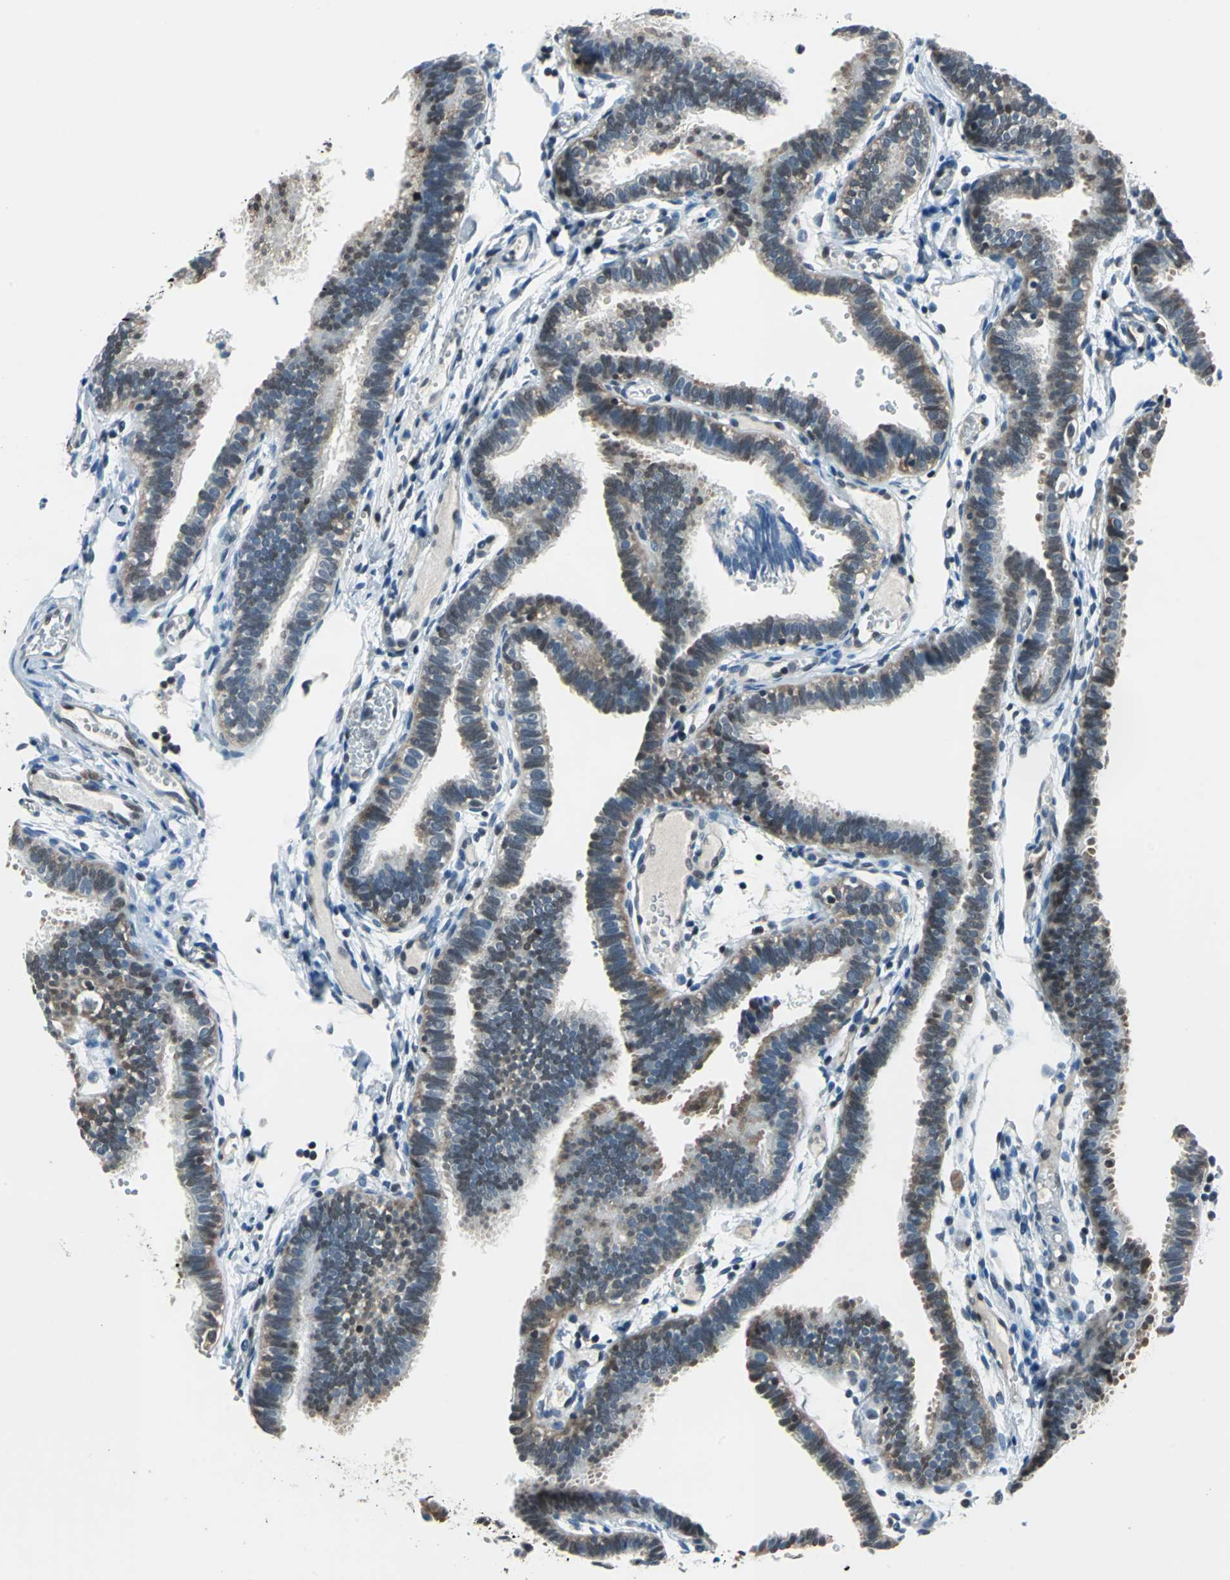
{"staining": {"intensity": "moderate", "quantity": ">75%", "location": "cytoplasmic/membranous,nuclear"}, "tissue": "fallopian tube", "cell_type": "Glandular cells", "image_type": "normal", "snomed": [{"axis": "morphology", "description": "Normal tissue, NOS"}, {"axis": "topography", "description": "Fallopian tube"}], "caption": "Immunohistochemistry (IHC) of benign human fallopian tube reveals medium levels of moderate cytoplasmic/membranous,nuclear positivity in approximately >75% of glandular cells.", "gene": "PSME1", "patient": {"sex": "female", "age": 29}}